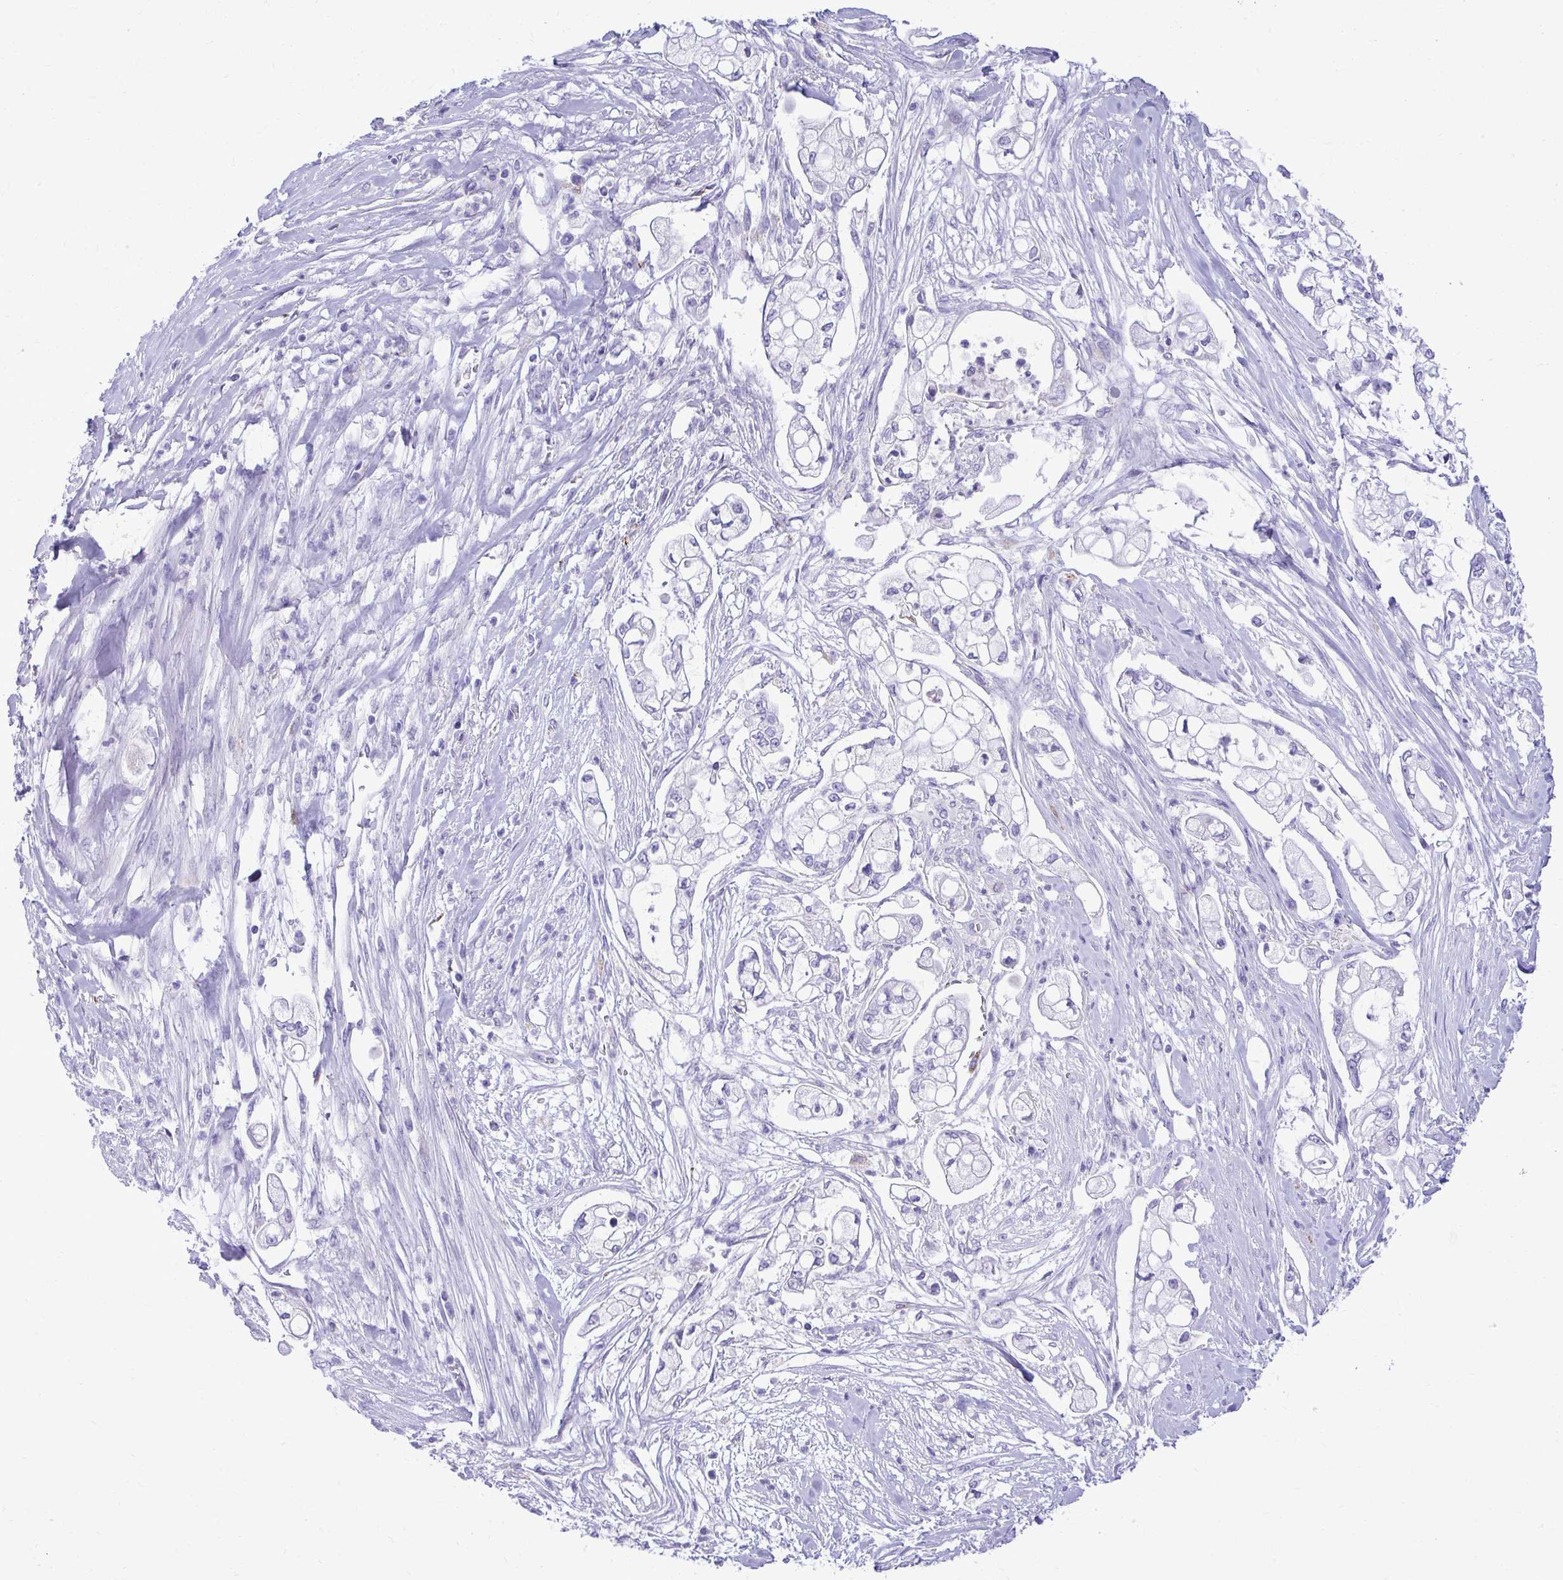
{"staining": {"intensity": "negative", "quantity": "none", "location": "none"}, "tissue": "pancreatic cancer", "cell_type": "Tumor cells", "image_type": "cancer", "snomed": [{"axis": "morphology", "description": "Adenocarcinoma, NOS"}, {"axis": "topography", "description": "Pancreas"}], "caption": "Human pancreatic adenocarcinoma stained for a protein using immunohistochemistry (IHC) shows no expression in tumor cells.", "gene": "AIG1", "patient": {"sex": "female", "age": 69}}